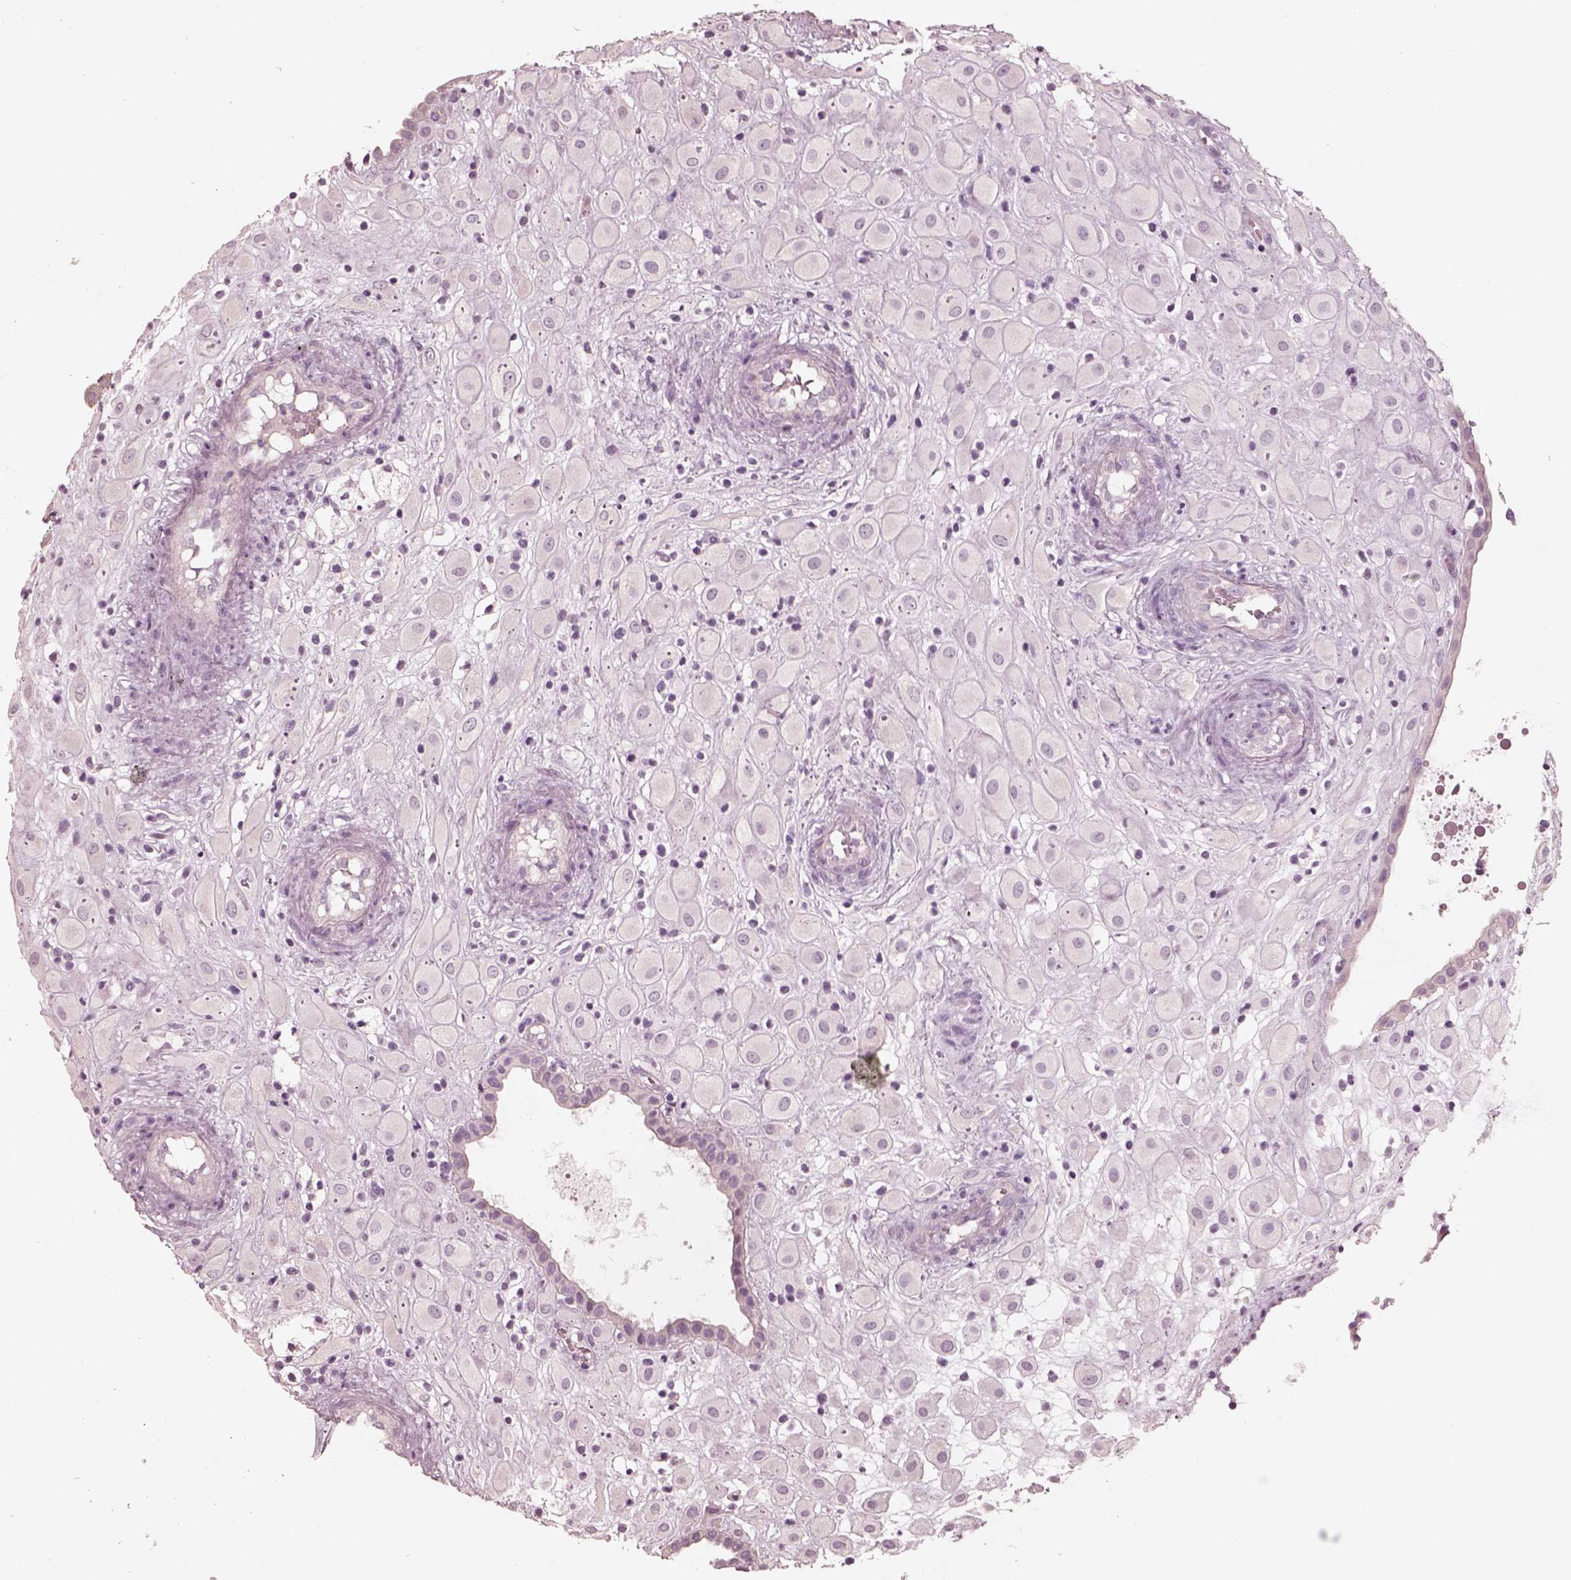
{"staining": {"intensity": "negative", "quantity": "none", "location": "none"}, "tissue": "placenta", "cell_type": "Decidual cells", "image_type": "normal", "snomed": [{"axis": "morphology", "description": "Normal tissue, NOS"}, {"axis": "topography", "description": "Placenta"}], "caption": "Immunohistochemistry (IHC) of benign human placenta shows no positivity in decidual cells. (DAB immunohistochemistry, high magnification).", "gene": "ZP4", "patient": {"sex": "female", "age": 24}}